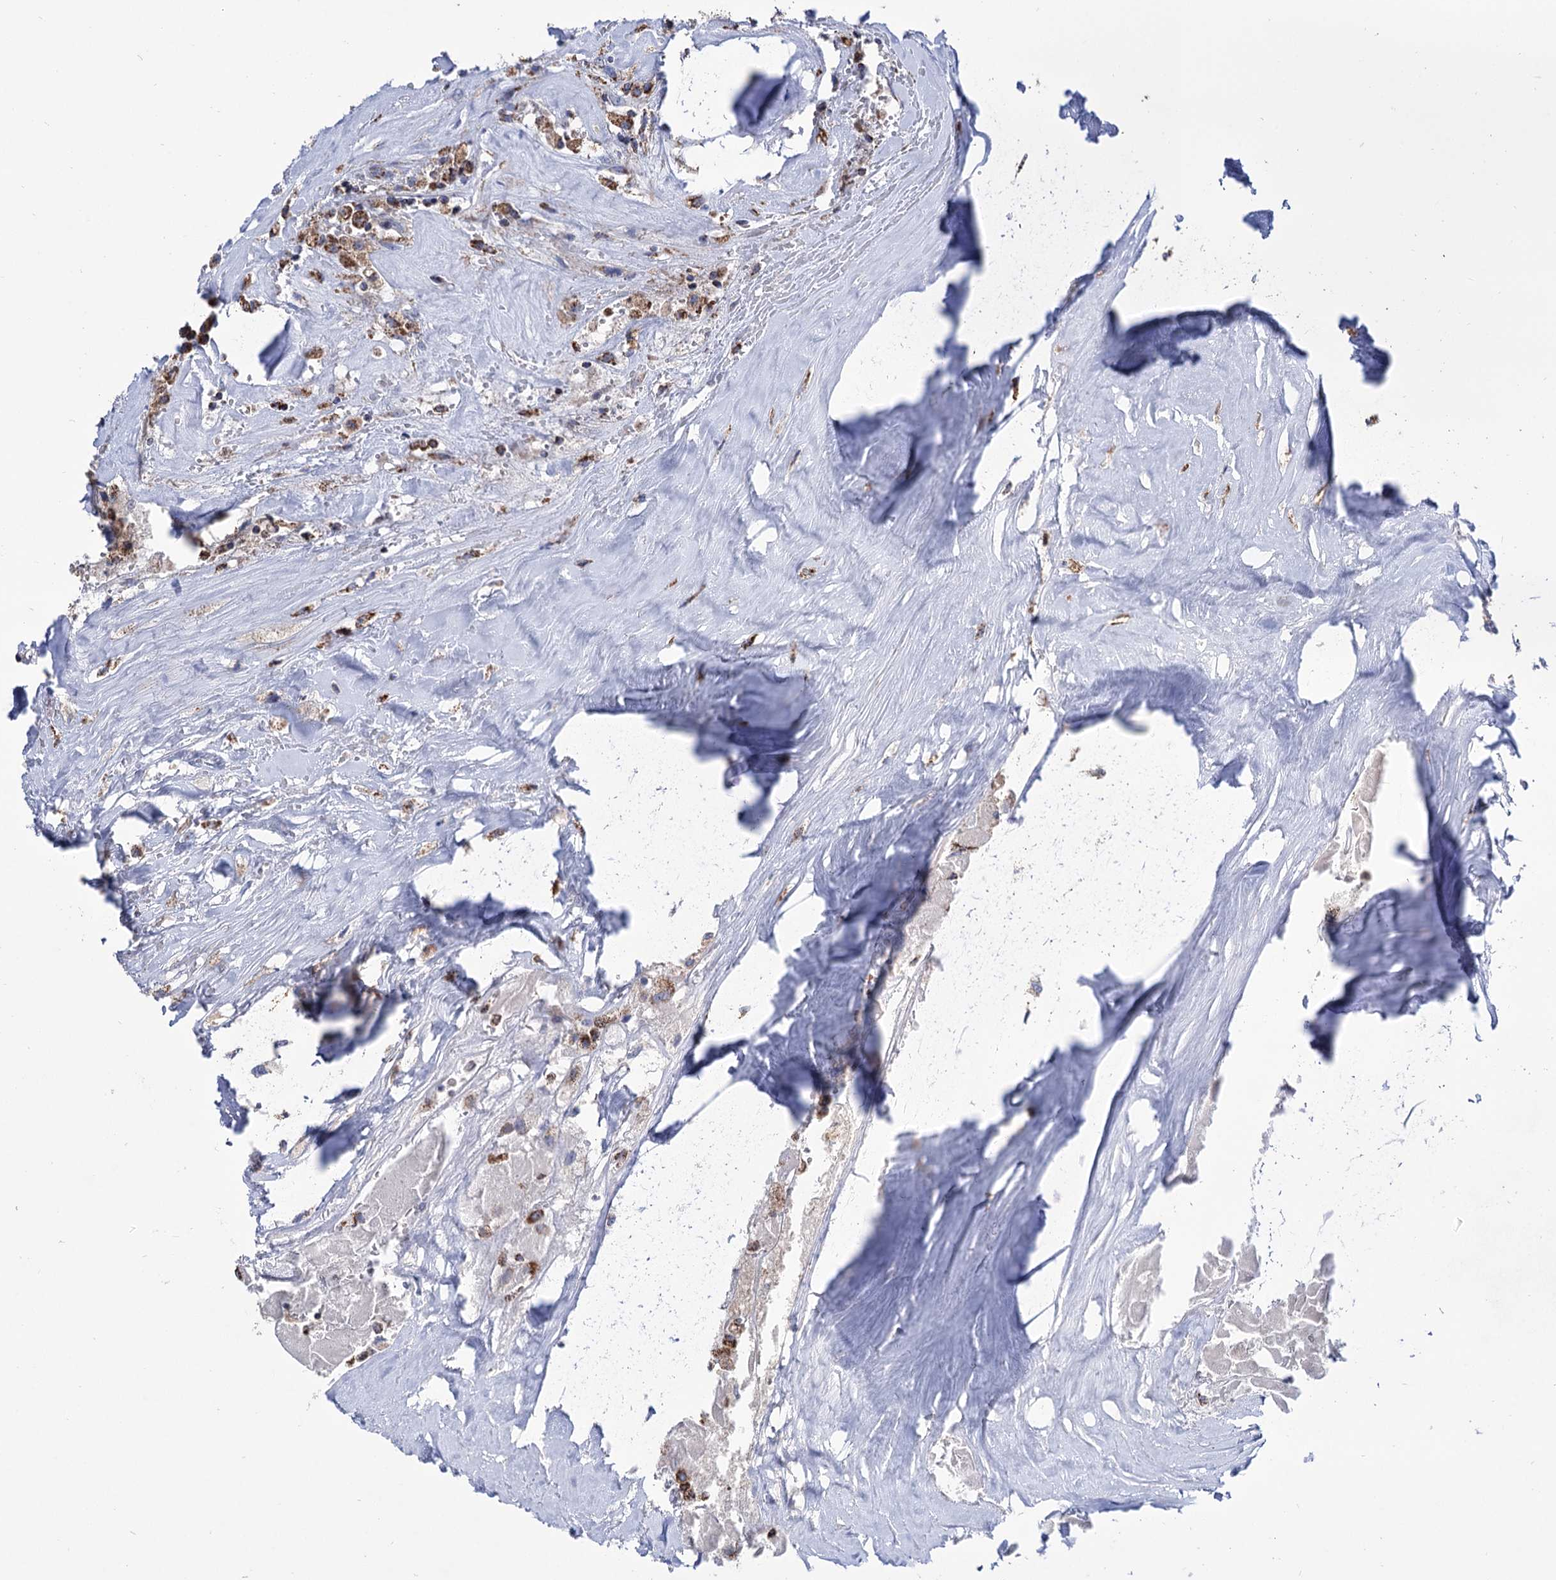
{"staining": {"intensity": "moderate", "quantity": ">75%", "location": "cytoplasmic/membranous"}, "tissue": "thyroid cancer", "cell_type": "Tumor cells", "image_type": "cancer", "snomed": [{"axis": "morphology", "description": "Papillary adenocarcinoma, NOS"}, {"axis": "topography", "description": "Thyroid gland"}], "caption": "Moderate cytoplasmic/membranous protein positivity is seen in about >75% of tumor cells in thyroid cancer. Ihc stains the protein in brown and the nuclei are stained blue.", "gene": "ABHD10", "patient": {"sex": "female", "age": 59}}